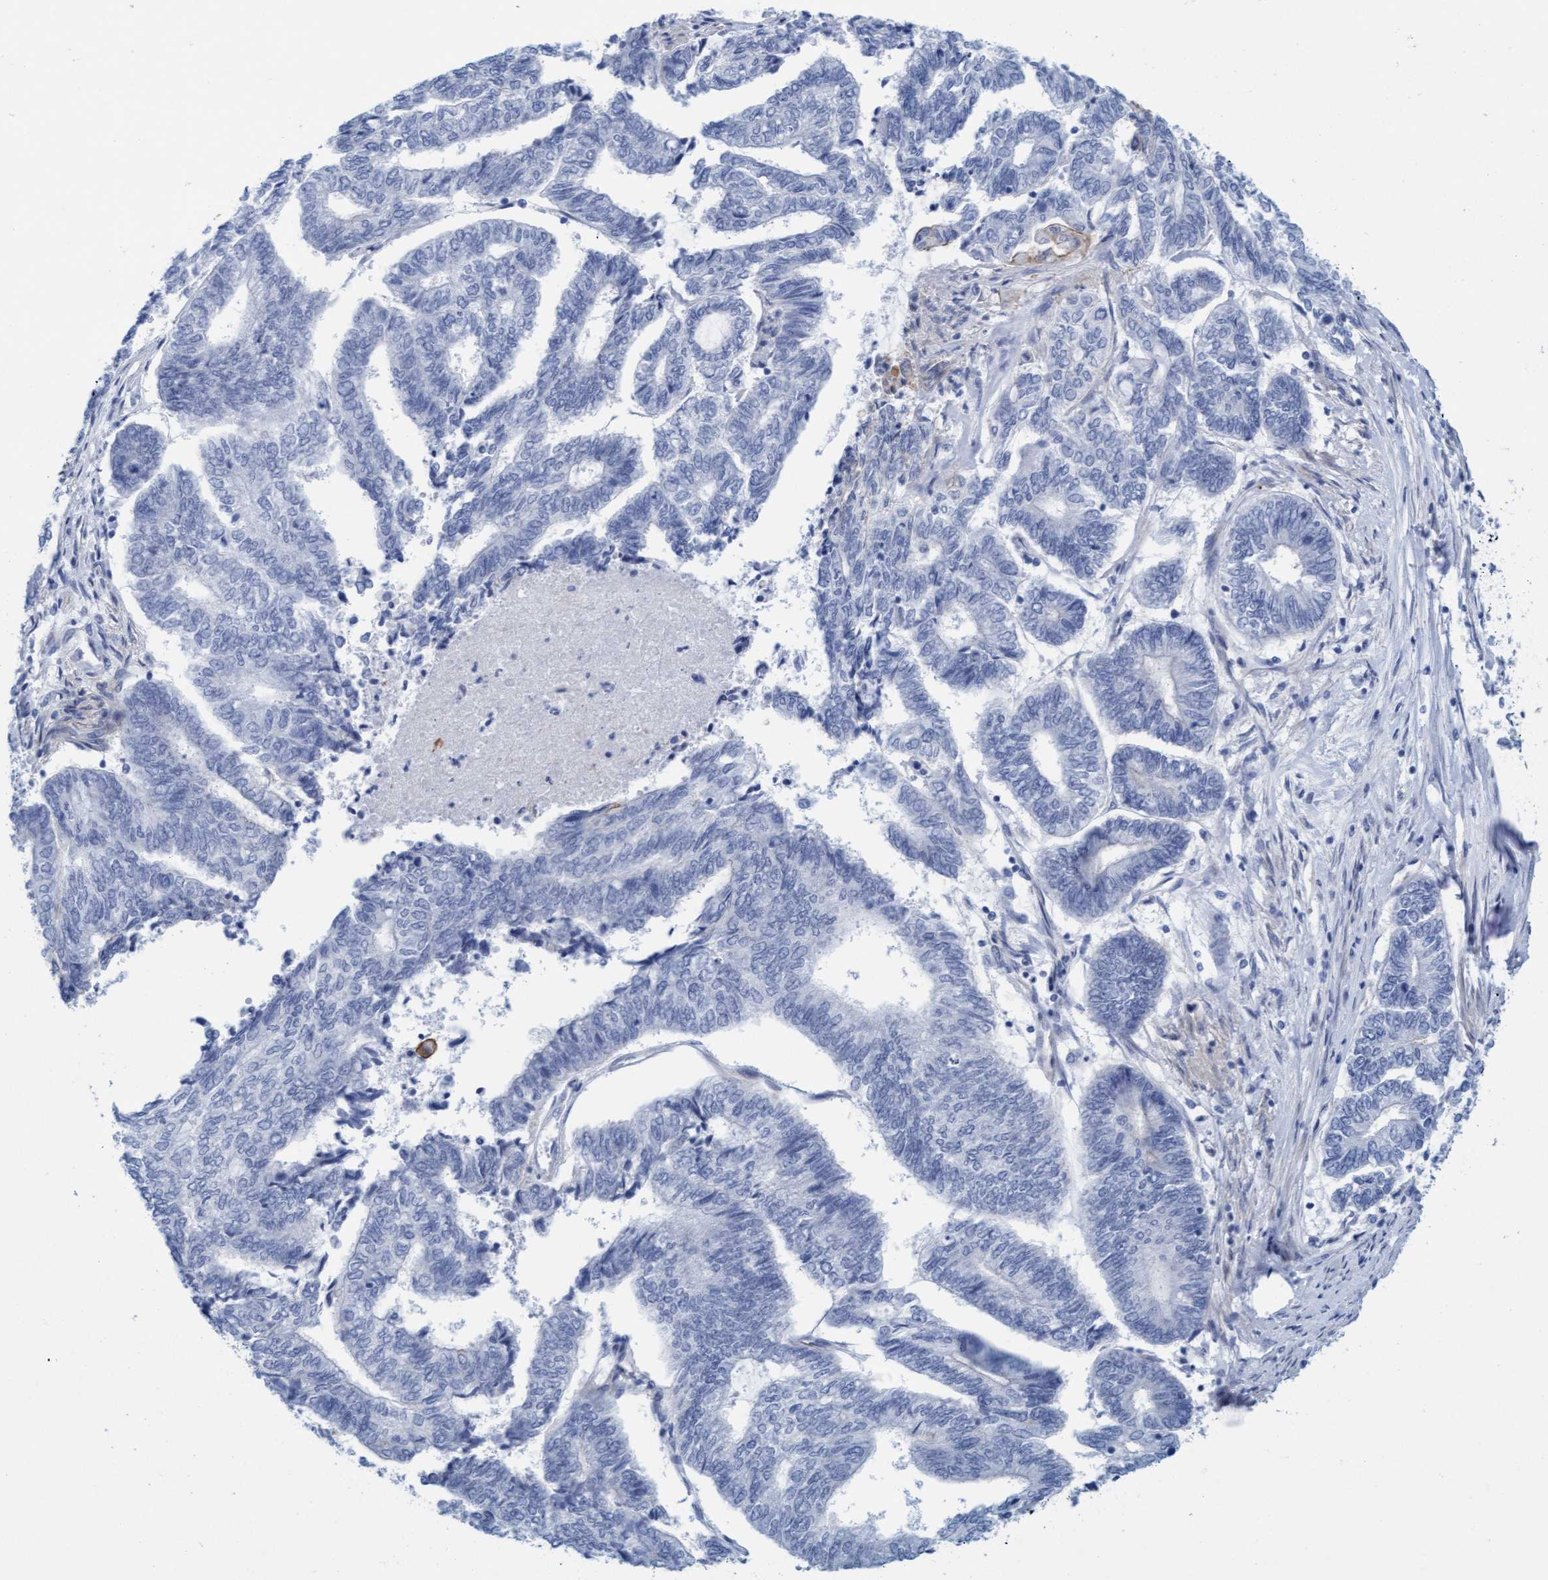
{"staining": {"intensity": "negative", "quantity": "none", "location": "none"}, "tissue": "endometrial cancer", "cell_type": "Tumor cells", "image_type": "cancer", "snomed": [{"axis": "morphology", "description": "Adenocarcinoma, NOS"}, {"axis": "topography", "description": "Uterus"}, {"axis": "topography", "description": "Endometrium"}], "caption": "Immunohistochemistry photomicrograph of human endometrial adenocarcinoma stained for a protein (brown), which reveals no expression in tumor cells.", "gene": "MTFR1", "patient": {"sex": "female", "age": 70}}